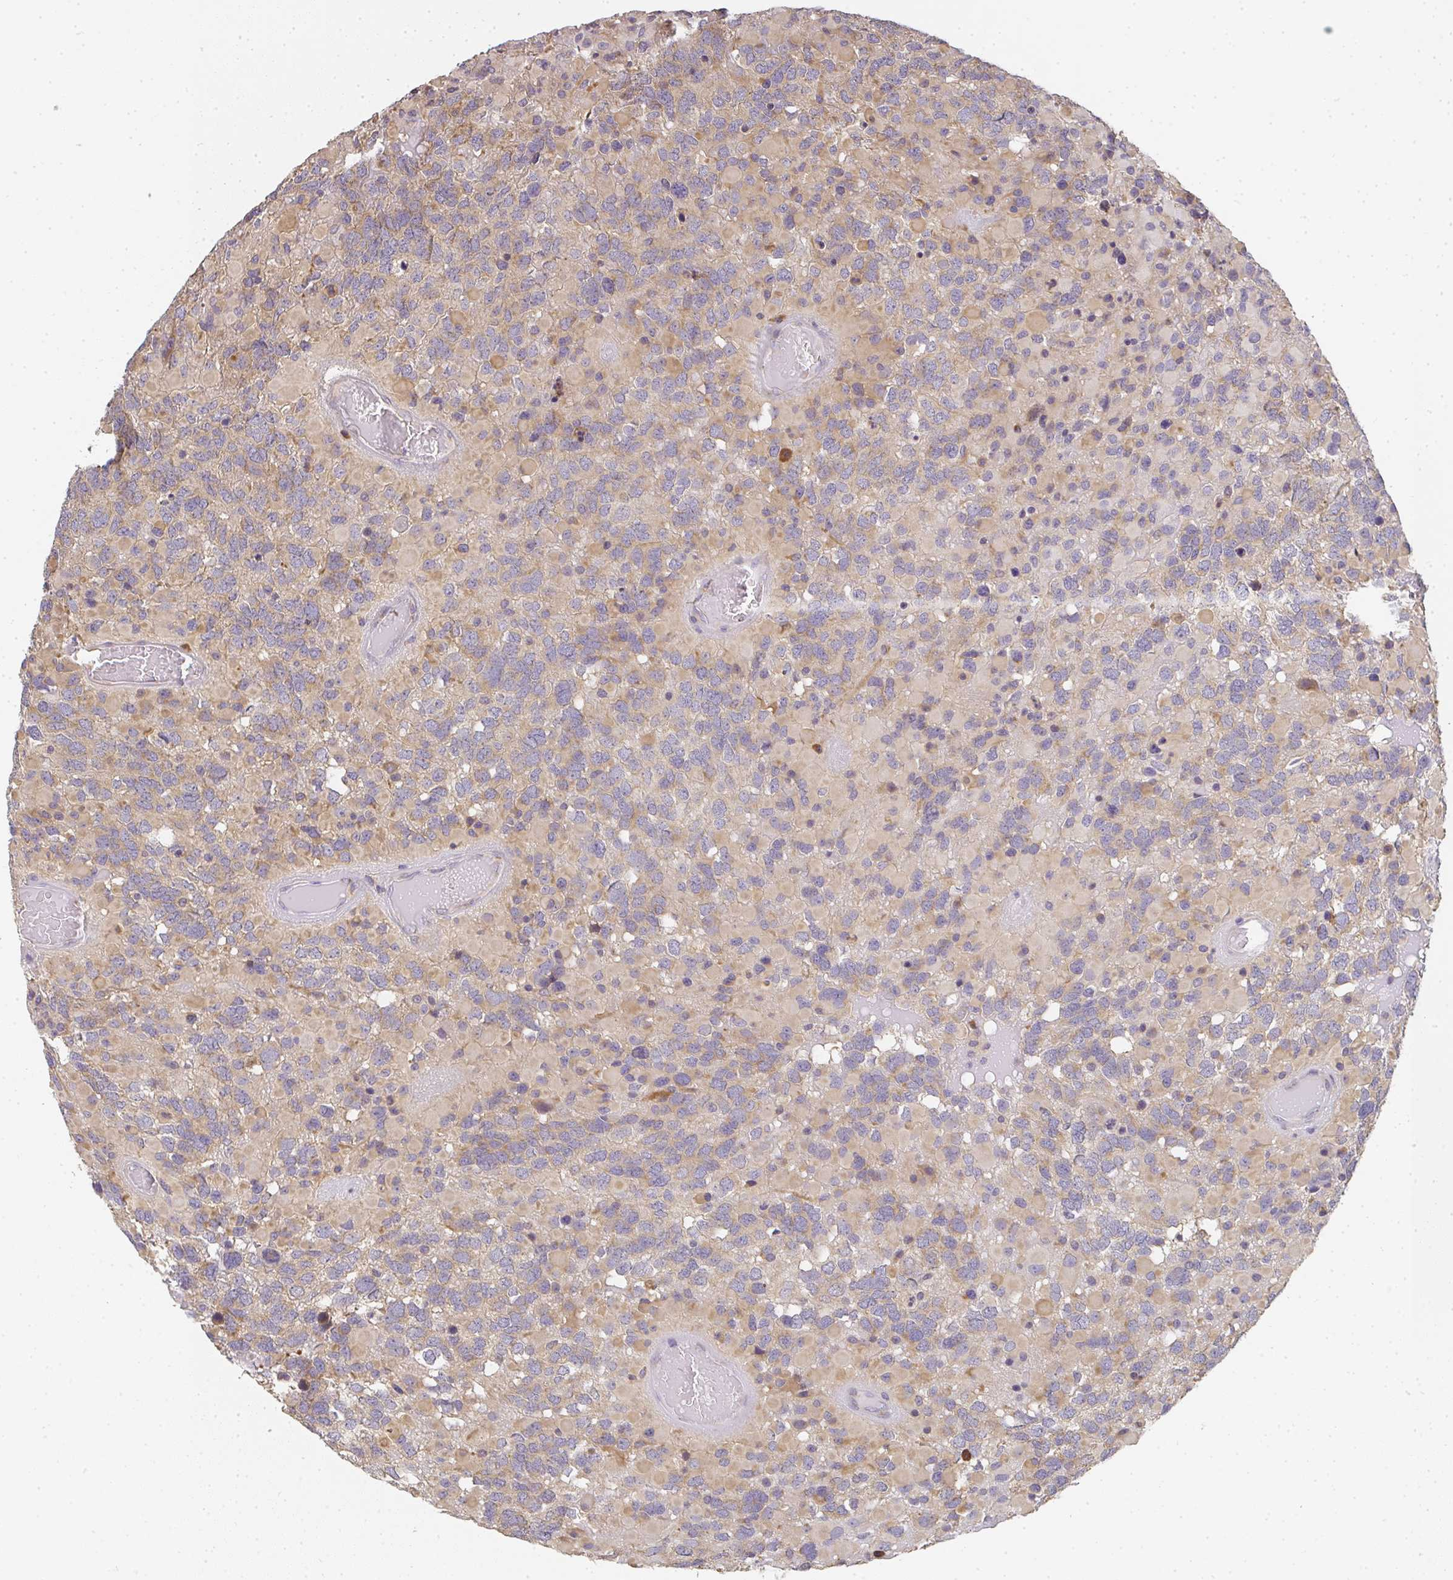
{"staining": {"intensity": "weak", "quantity": "25%-75%", "location": "cytoplasmic/membranous"}, "tissue": "glioma", "cell_type": "Tumor cells", "image_type": "cancer", "snomed": [{"axis": "morphology", "description": "Glioma, malignant, High grade"}, {"axis": "topography", "description": "Brain"}], "caption": "Immunohistochemistry of glioma reveals low levels of weak cytoplasmic/membranous staining in approximately 25%-75% of tumor cells.", "gene": "SLC35B3", "patient": {"sex": "female", "age": 40}}